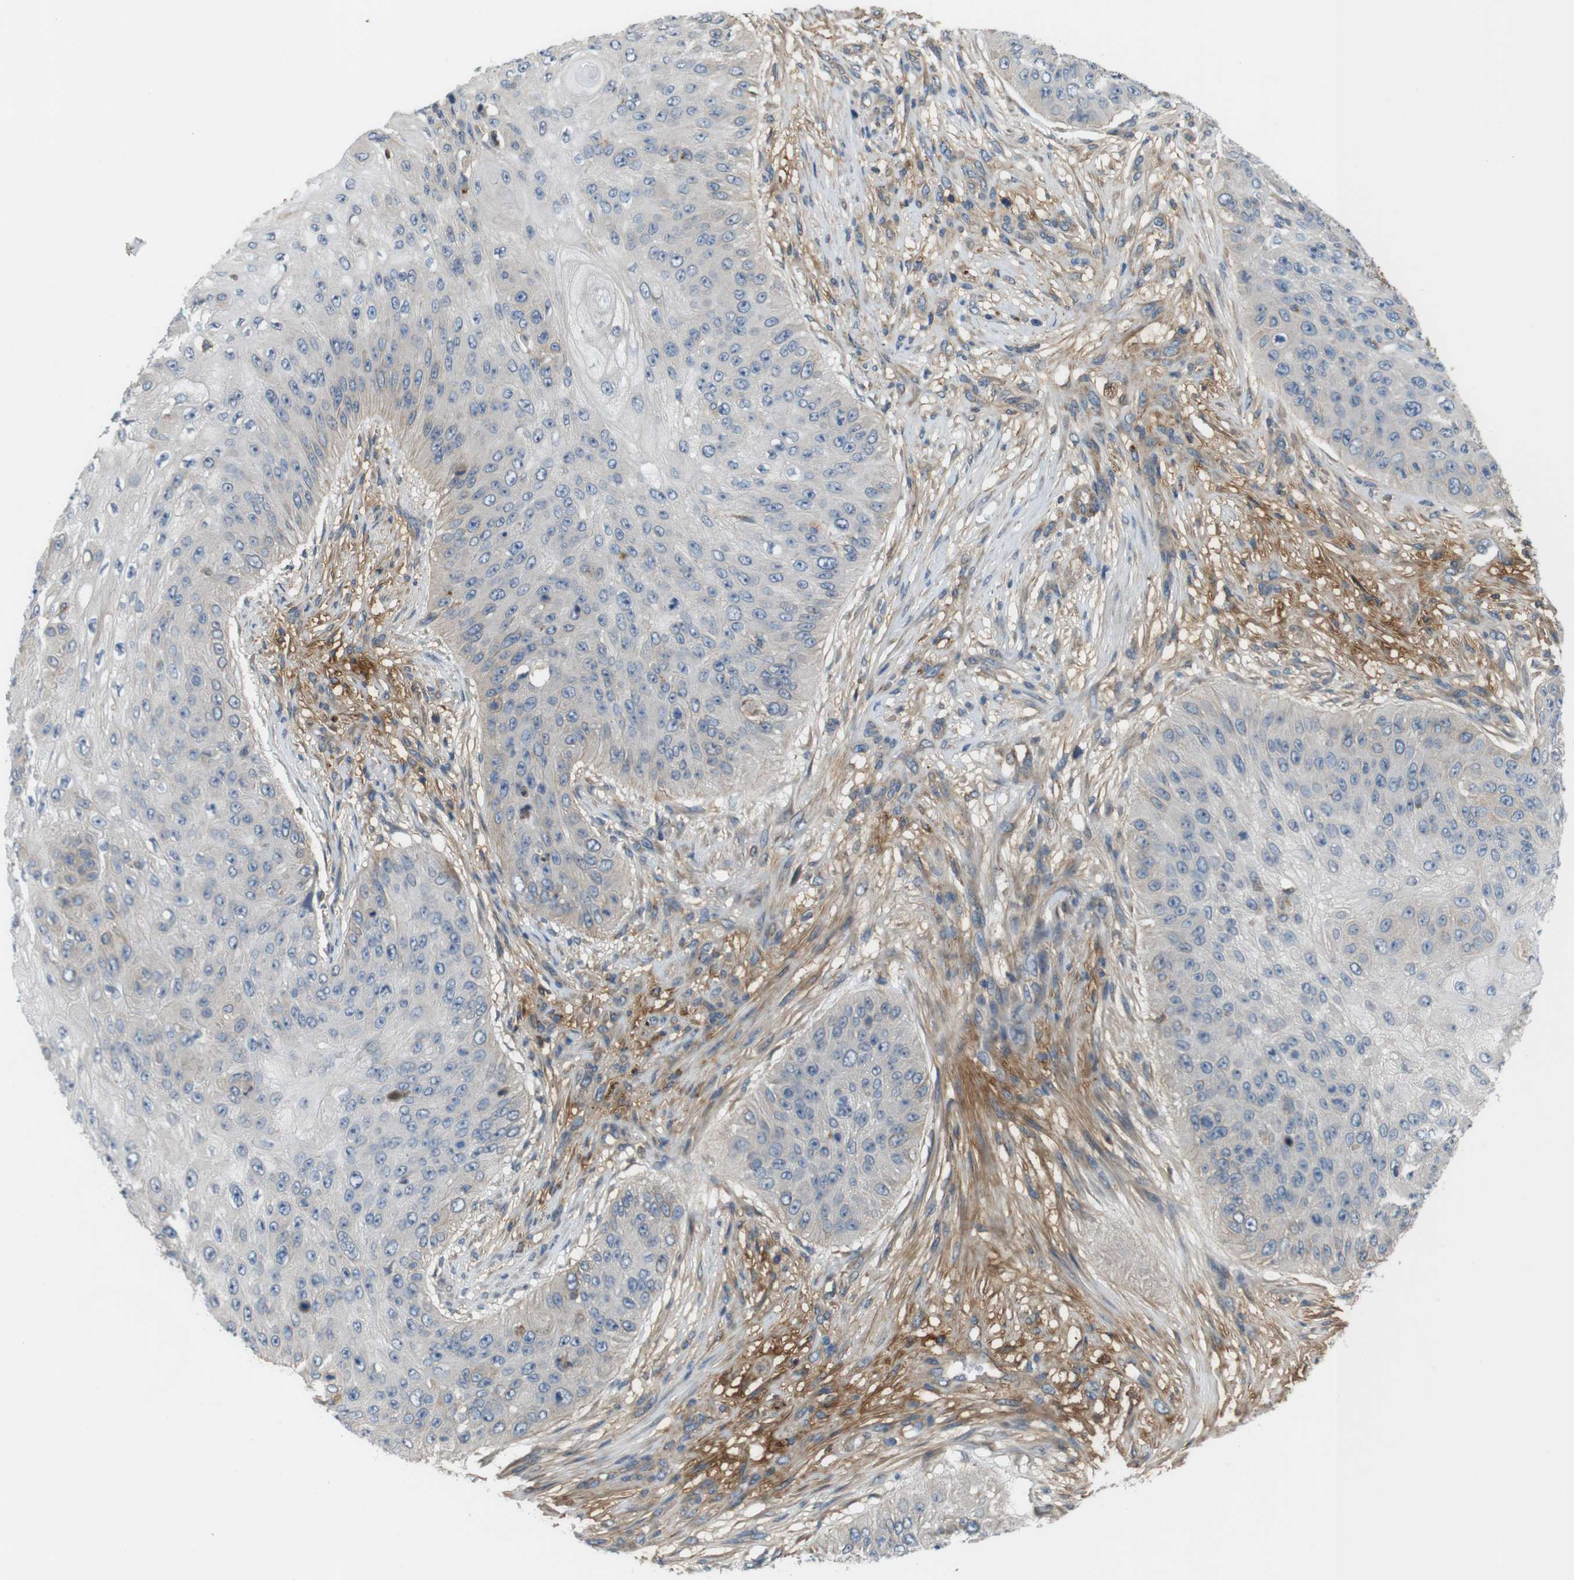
{"staining": {"intensity": "negative", "quantity": "none", "location": "none"}, "tissue": "skin cancer", "cell_type": "Tumor cells", "image_type": "cancer", "snomed": [{"axis": "morphology", "description": "Squamous cell carcinoma, NOS"}, {"axis": "topography", "description": "Skin"}], "caption": "Tumor cells show no significant protein staining in skin cancer.", "gene": "BVES", "patient": {"sex": "female", "age": 80}}